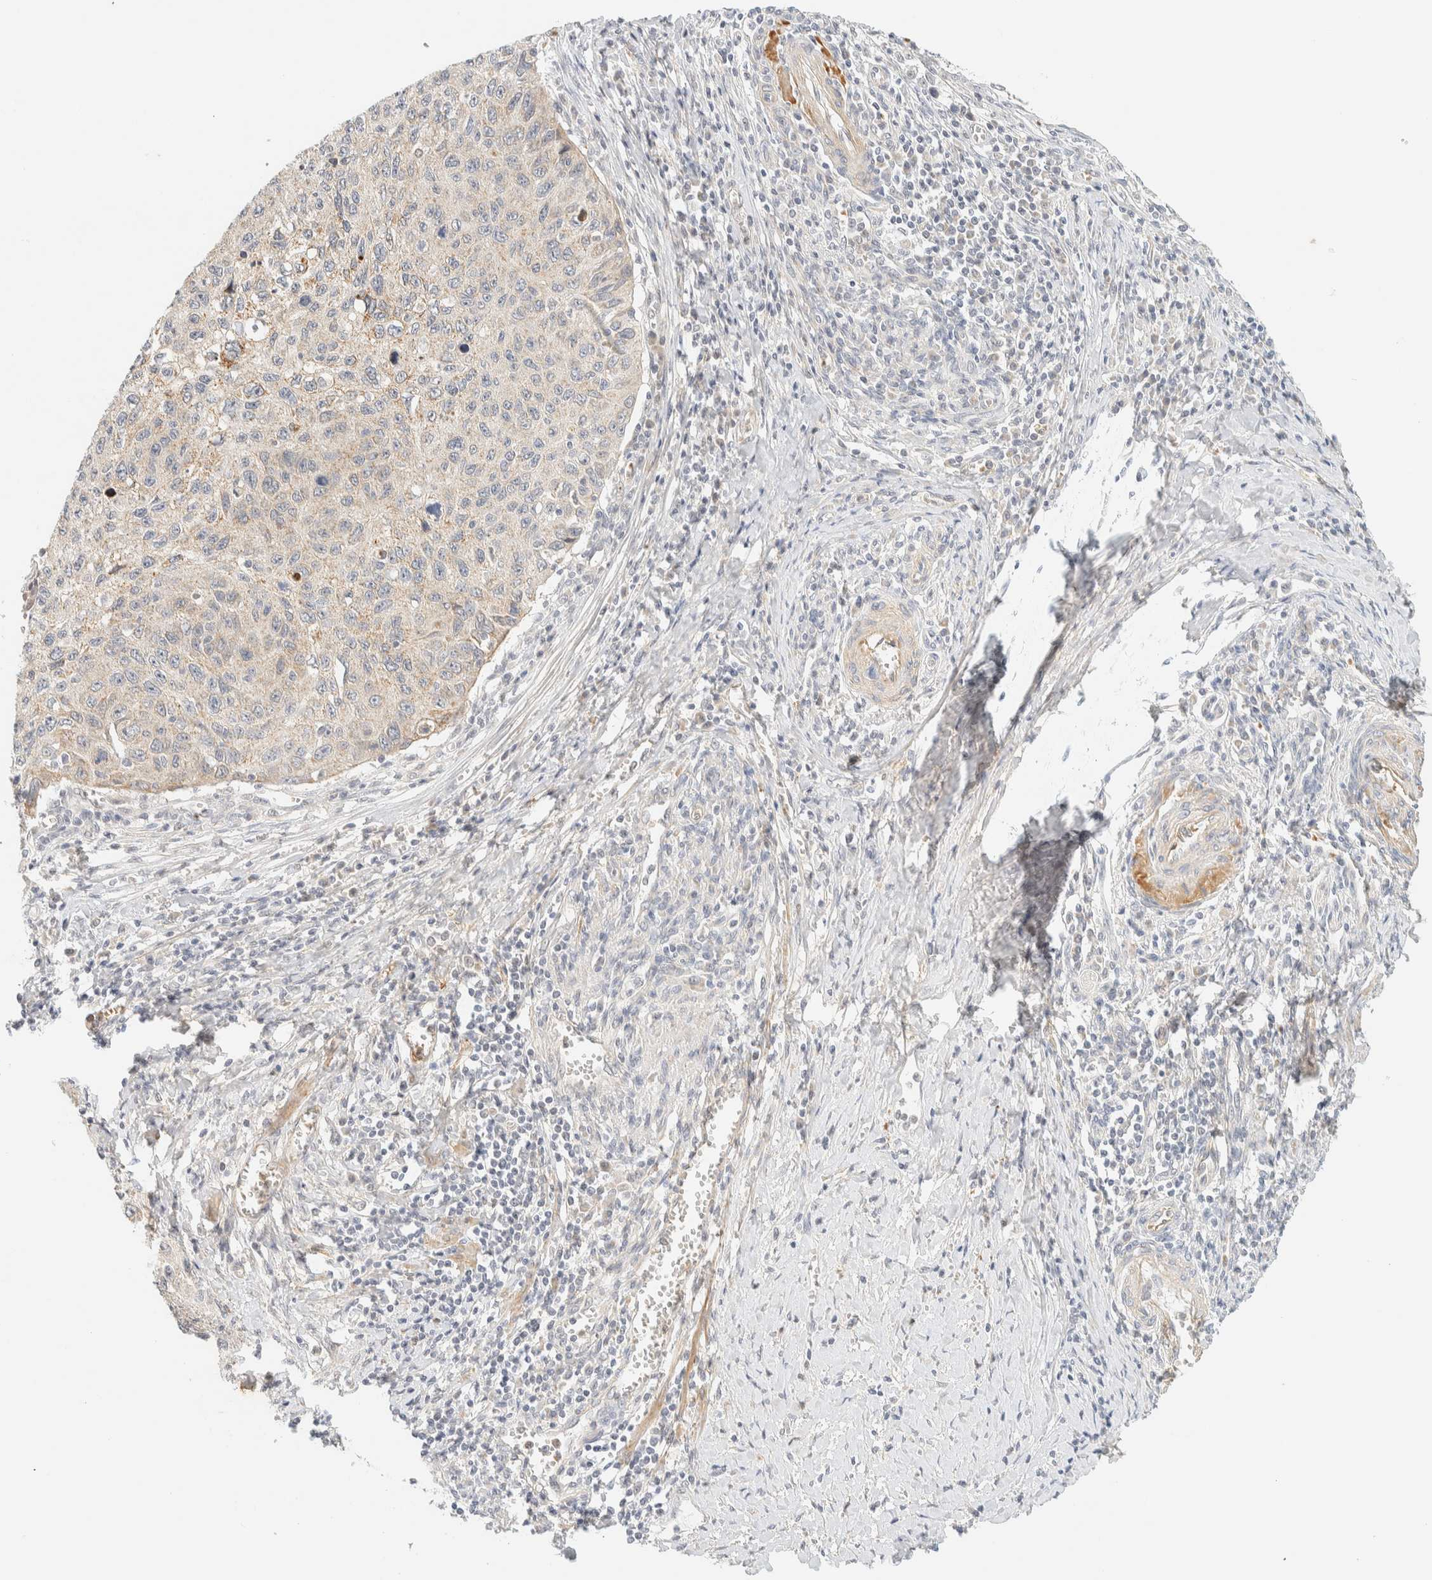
{"staining": {"intensity": "moderate", "quantity": "25%-75%", "location": "cytoplasmic/membranous"}, "tissue": "cervical cancer", "cell_type": "Tumor cells", "image_type": "cancer", "snomed": [{"axis": "morphology", "description": "Squamous cell carcinoma, NOS"}, {"axis": "topography", "description": "Cervix"}], "caption": "Squamous cell carcinoma (cervical) was stained to show a protein in brown. There is medium levels of moderate cytoplasmic/membranous positivity in approximately 25%-75% of tumor cells.", "gene": "TNK1", "patient": {"sex": "female", "age": 53}}